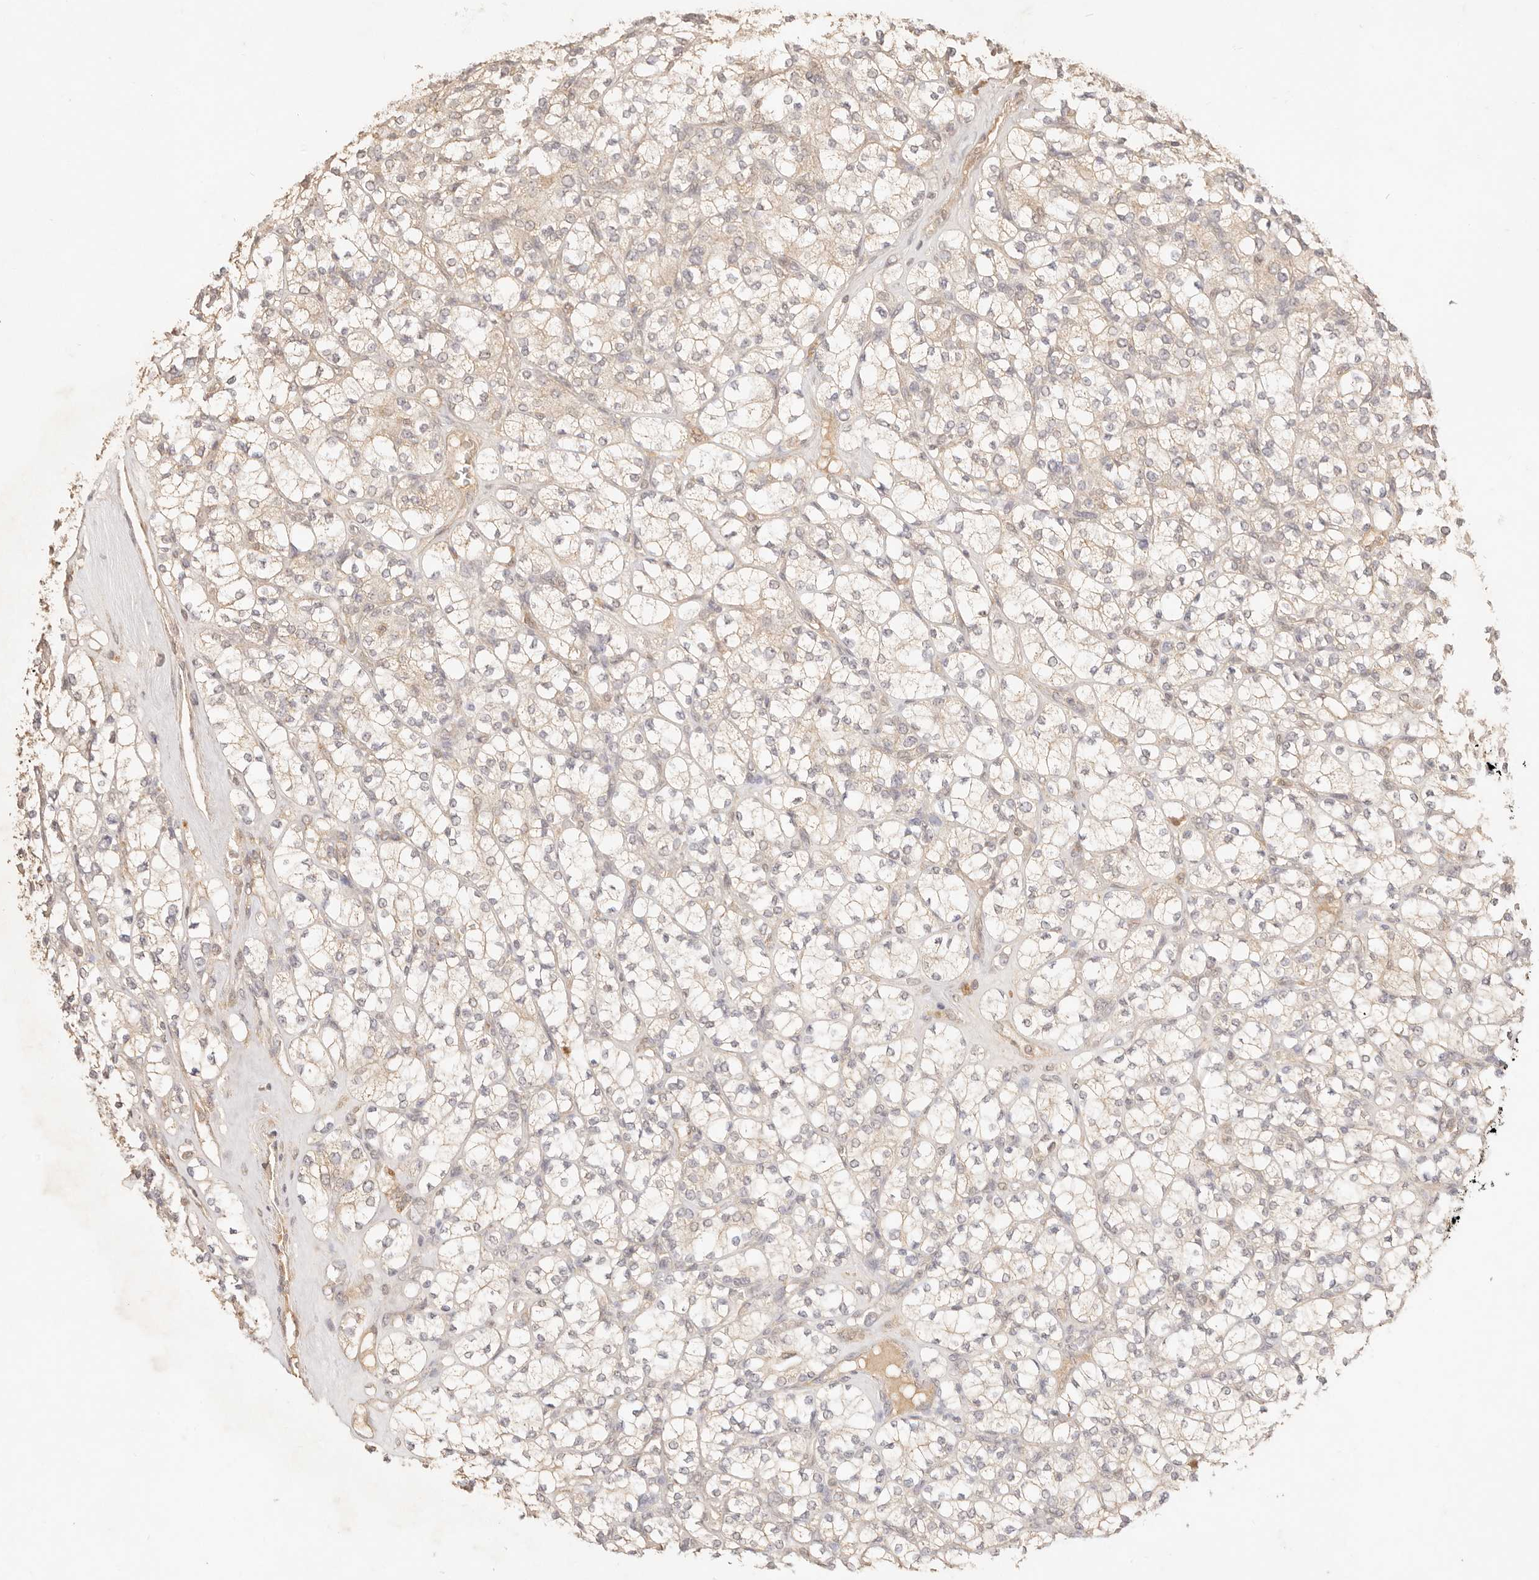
{"staining": {"intensity": "weak", "quantity": "25%-75%", "location": "cytoplasmic/membranous"}, "tissue": "renal cancer", "cell_type": "Tumor cells", "image_type": "cancer", "snomed": [{"axis": "morphology", "description": "Adenocarcinoma, NOS"}, {"axis": "topography", "description": "Kidney"}], "caption": "The immunohistochemical stain shows weak cytoplasmic/membranous expression in tumor cells of renal cancer tissue.", "gene": "TRIM11", "patient": {"sex": "male", "age": 77}}